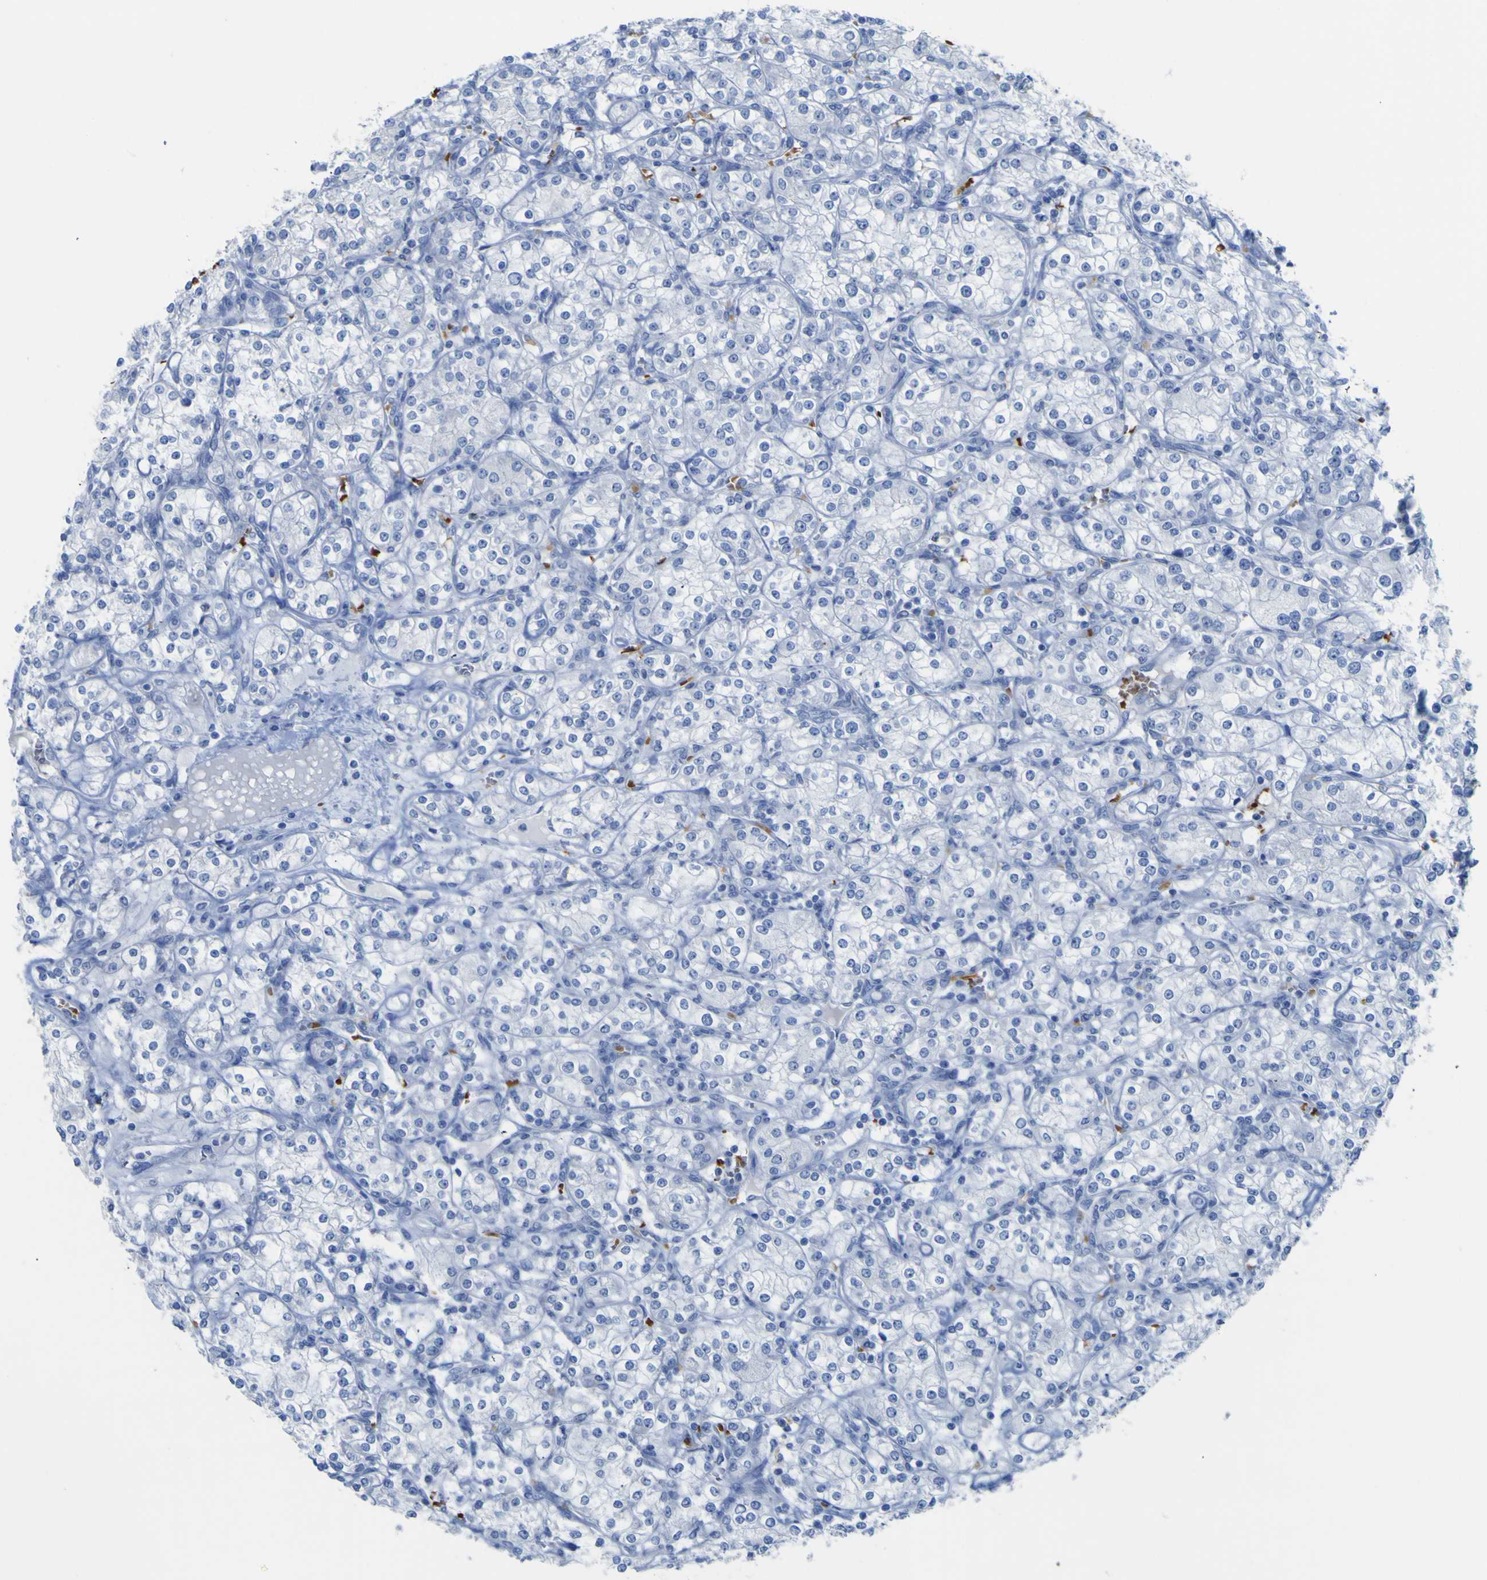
{"staining": {"intensity": "negative", "quantity": "none", "location": "none"}, "tissue": "renal cancer", "cell_type": "Tumor cells", "image_type": "cancer", "snomed": [{"axis": "morphology", "description": "Adenocarcinoma, NOS"}, {"axis": "topography", "description": "Kidney"}], "caption": "IHC image of renal adenocarcinoma stained for a protein (brown), which shows no staining in tumor cells.", "gene": "GCM1", "patient": {"sex": "male", "age": 77}}